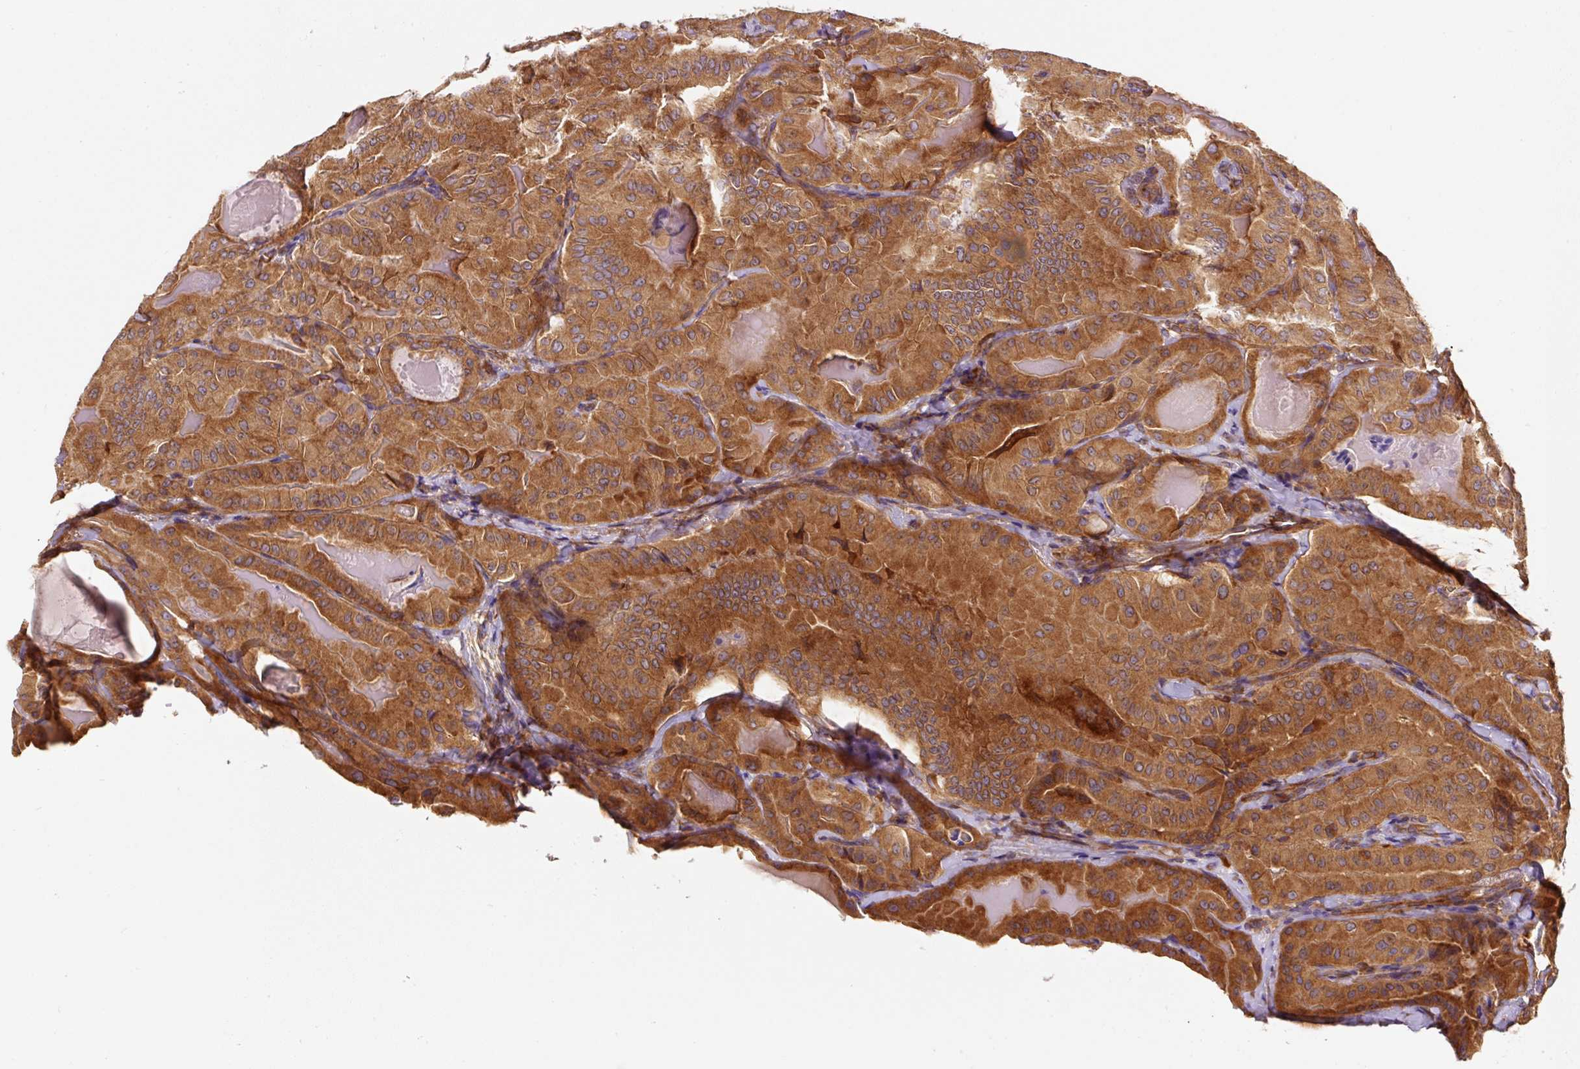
{"staining": {"intensity": "strong", "quantity": ">75%", "location": "cytoplasmic/membranous"}, "tissue": "thyroid cancer", "cell_type": "Tumor cells", "image_type": "cancer", "snomed": [{"axis": "morphology", "description": "Papillary adenocarcinoma, NOS"}, {"axis": "topography", "description": "Thyroid gland"}], "caption": "Brown immunohistochemical staining in human thyroid cancer displays strong cytoplasmic/membranous staining in approximately >75% of tumor cells.", "gene": "EIF2S2", "patient": {"sex": "female", "age": 68}}